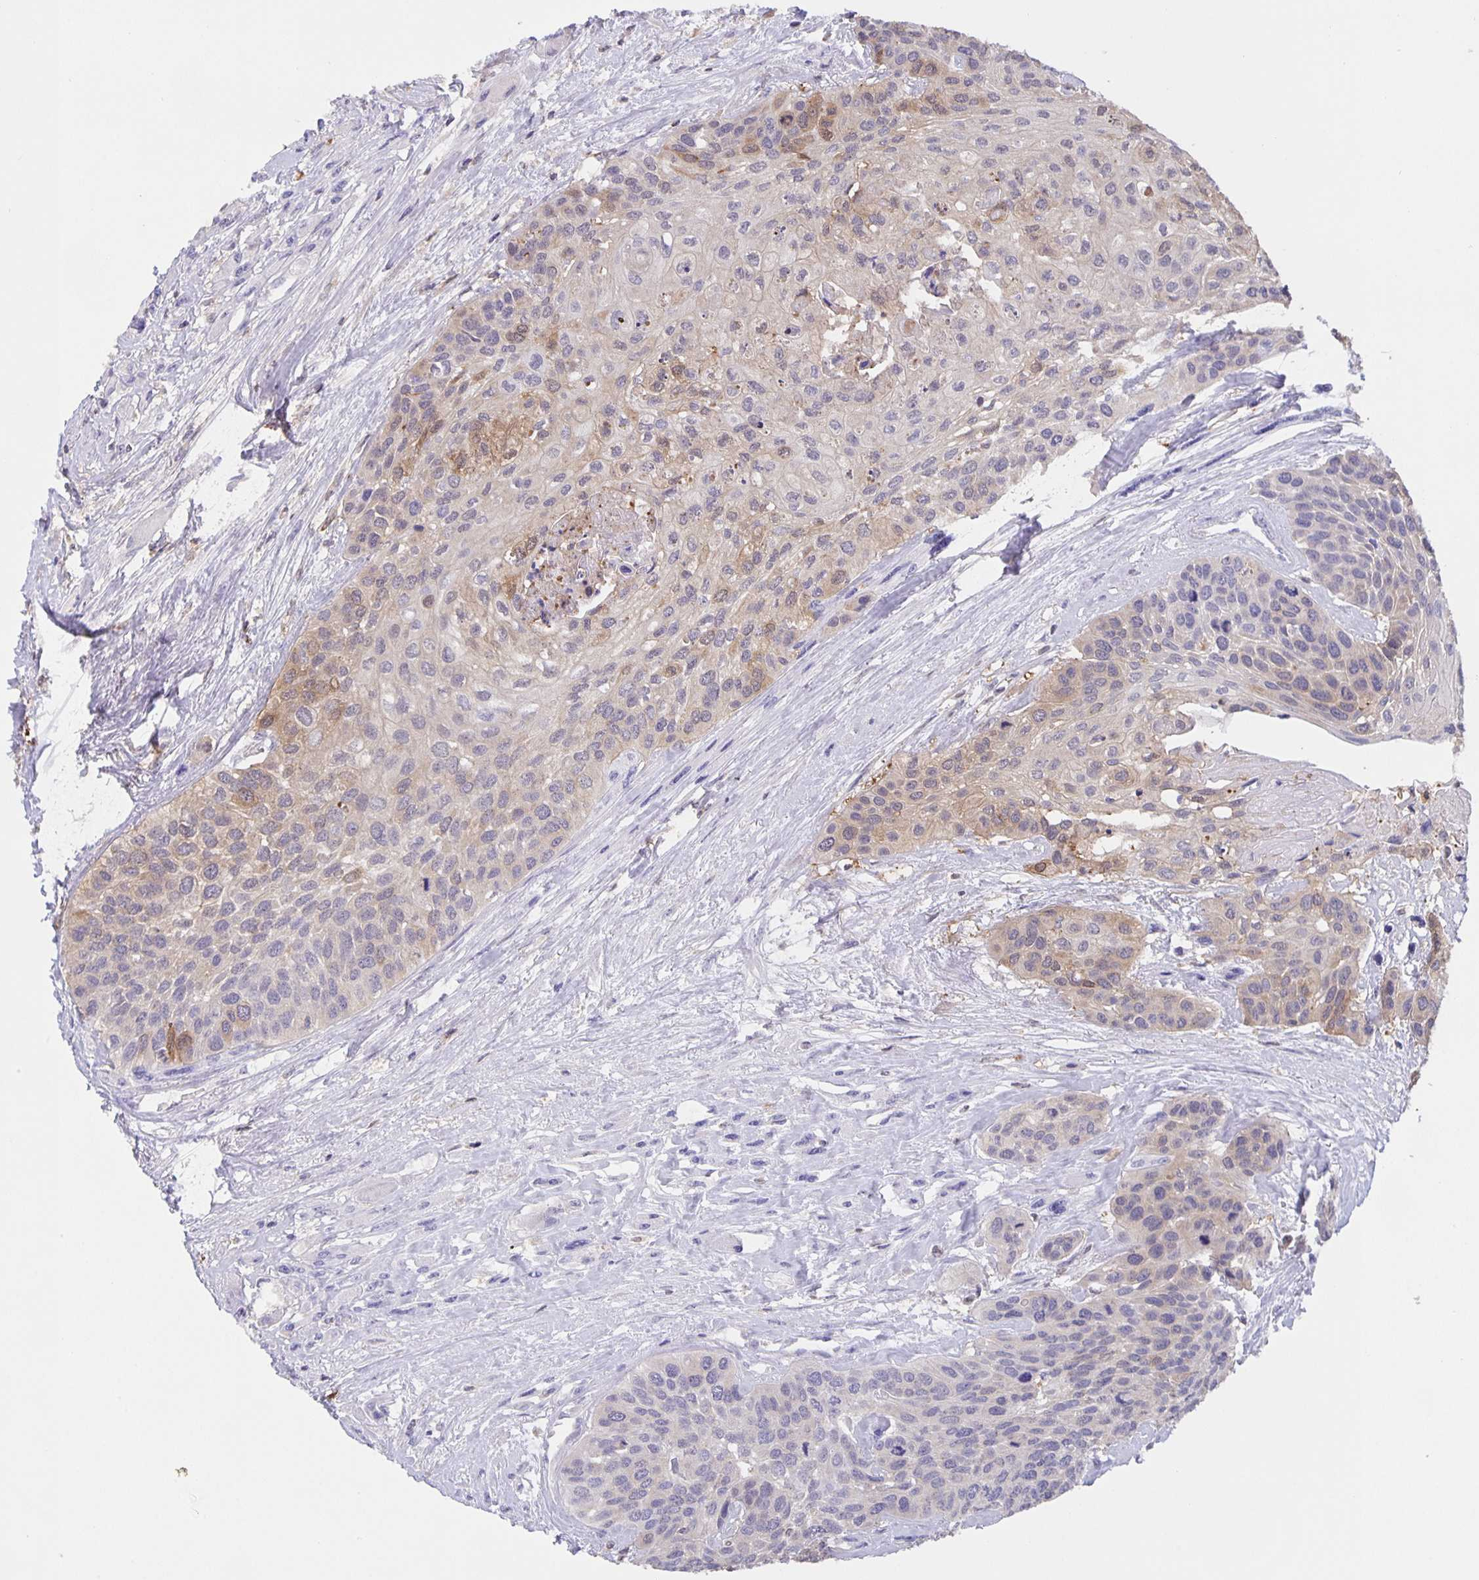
{"staining": {"intensity": "weak", "quantity": "<25%", "location": "cytoplasmic/membranous"}, "tissue": "head and neck cancer", "cell_type": "Tumor cells", "image_type": "cancer", "snomed": [{"axis": "morphology", "description": "Squamous cell carcinoma, NOS"}, {"axis": "topography", "description": "Head-Neck"}], "caption": "Head and neck squamous cell carcinoma stained for a protein using IHC exhibits no positivity tumor cells.", "gene": "MARCHF6", "patient": {"sex": "female", "age": 50}}